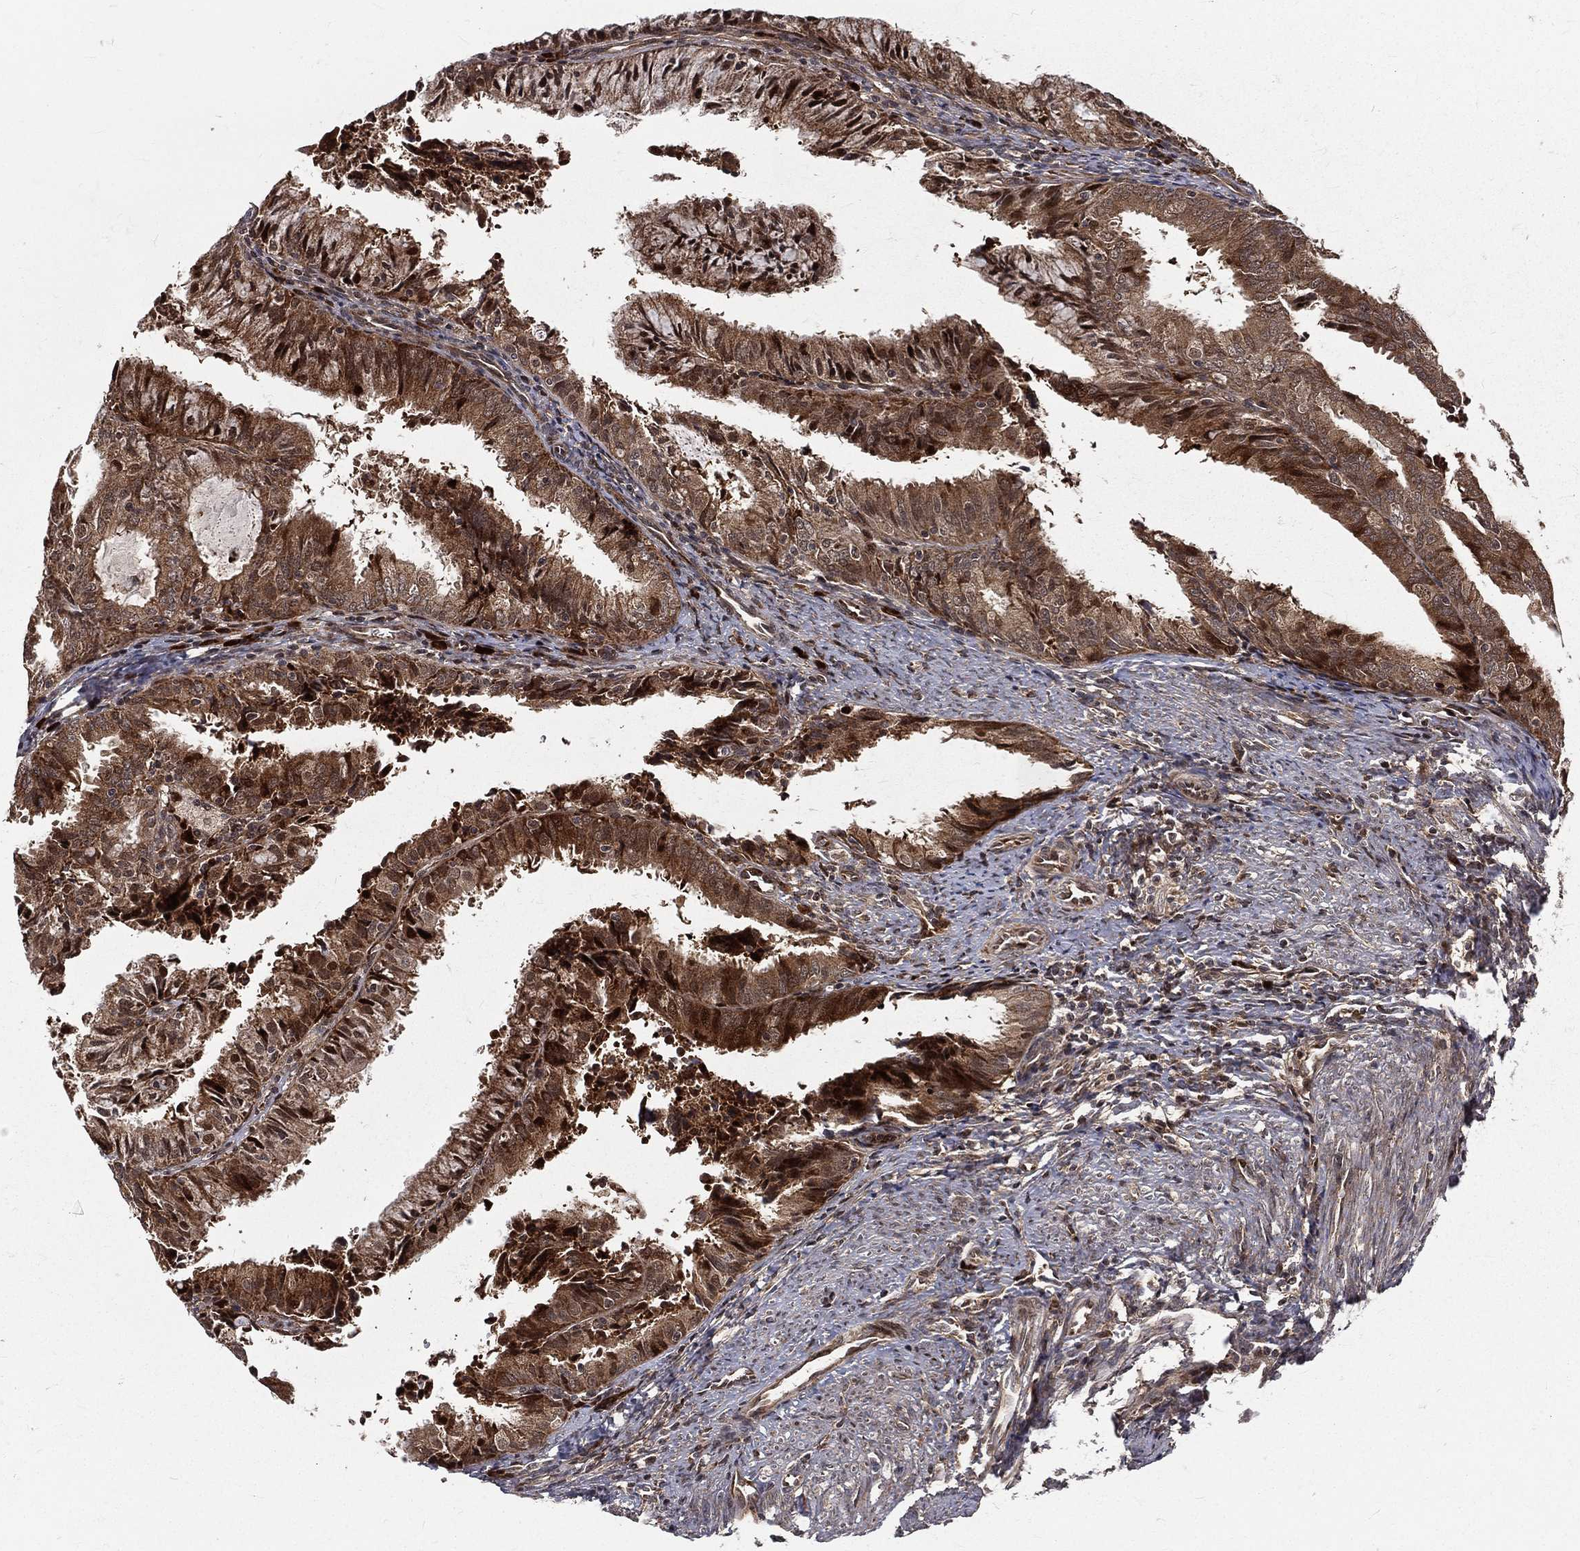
{"staining": {"intensity": "strong", "quantity": "25%-75%", "location": "cytoplasmic/membranous,nuclear"}, "tissue": "endometrial cancer", "cell_type": "Tumor cells", "image_type": "cancer", "snomed": [{"axis": "morphology", "description": "Adenocarcinoma, NOS"}, {"axis": "topography", "description": "Endometrium"}], "caption": "Endometrial cancer (adenocarcinoma) was stained to show a protein in brown. There is high levels of strong cytoplasmic/membranous and nuclear staining in about 25%-75% of tumor cells. The staining is performed using DAB (3,3'-diaminobenzidine) brown chromogen to label protein expression. The nuclei are counter-stained blue using hematoxylin.", "gene": "MDM2", "patient": {"sex": "female", "age": 57}}